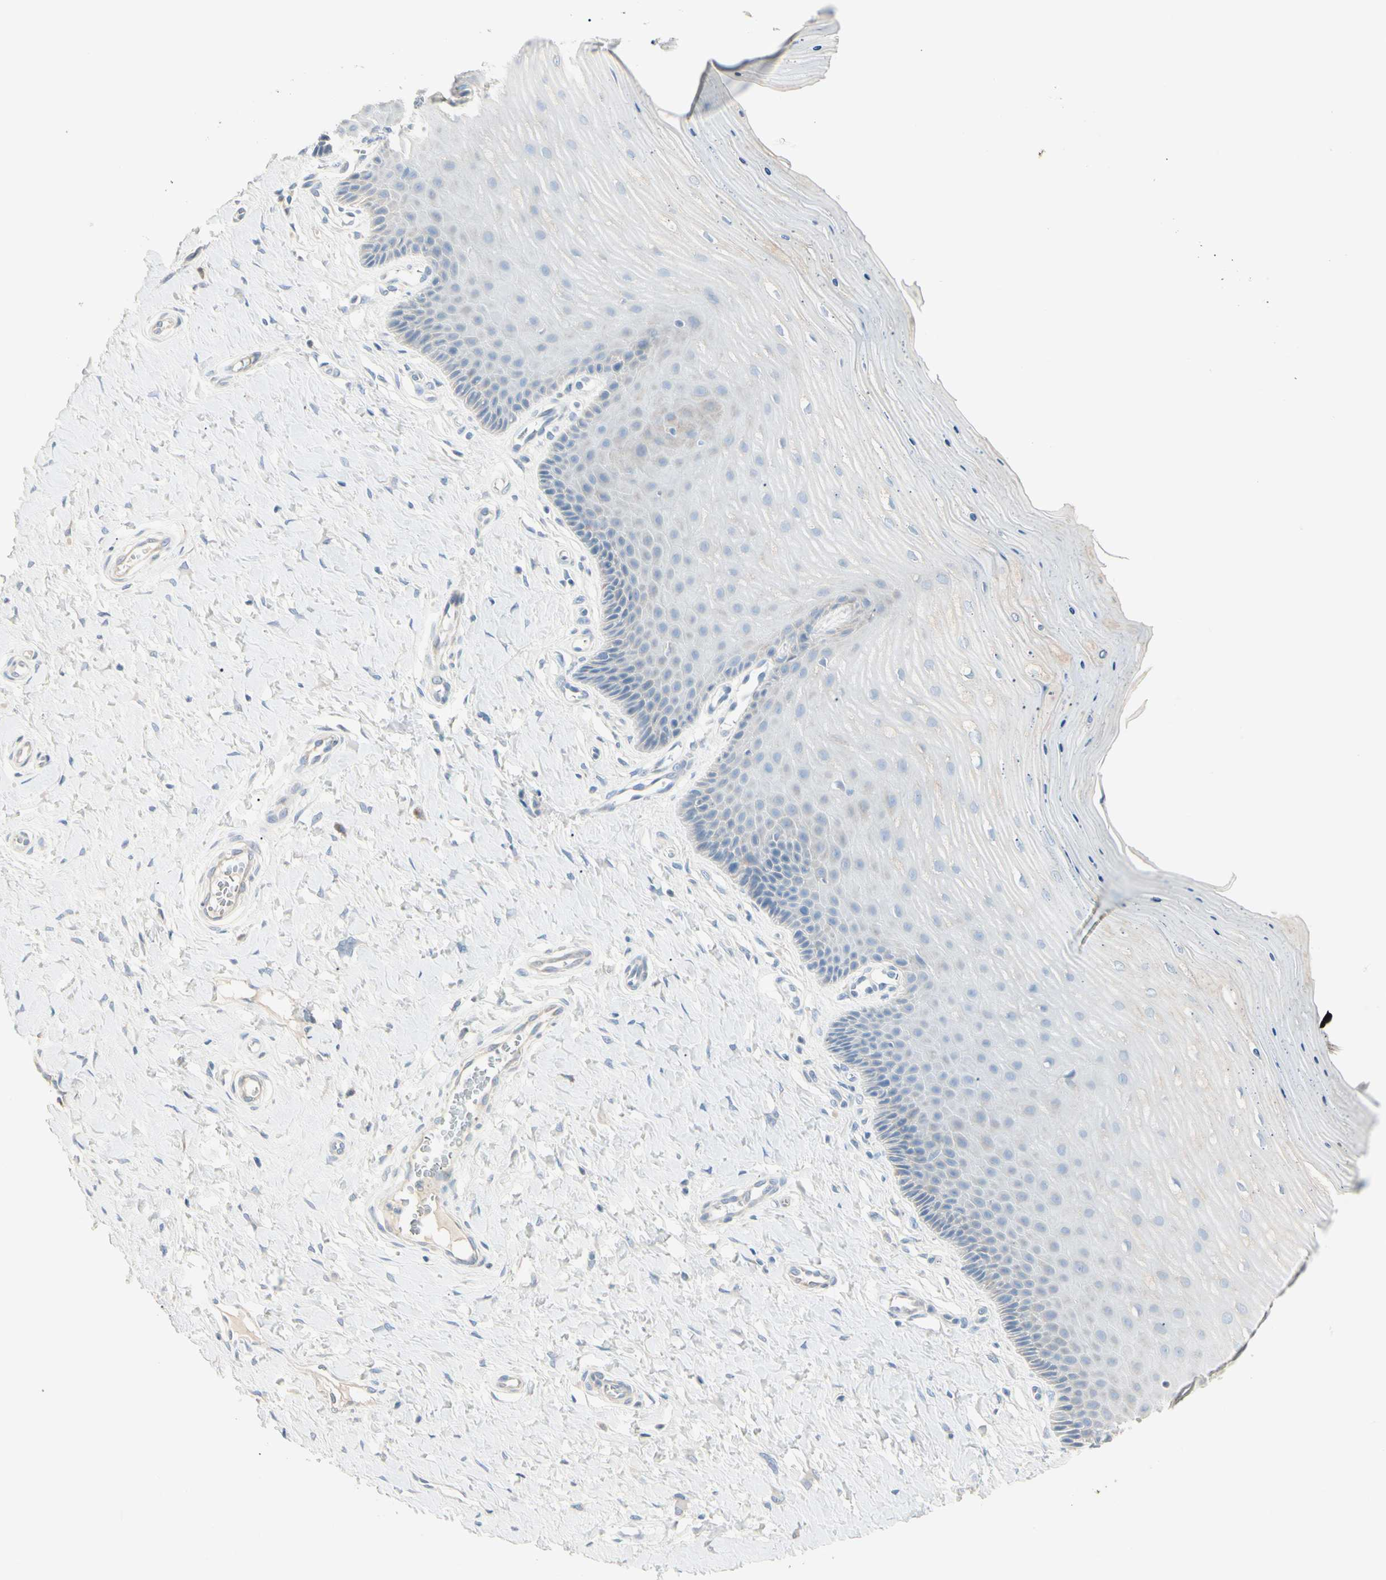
{"staining": {"intensity": "weak", "quantity": "<25%", "location": "cytoplasmic/membranous"}, "tissue": "cervix", "cell_type": "Glandular cells", "image_type": "normal", "snomed": [{"axis": "morphology", "description": "Normal tissue, NOS"}, {"axis": "topography", "description": "Cervix"}], "caption": "The immunohistochemistry image has no significant positivity in glandular cells of cervix.", "gene": "ALDH18A1", "patient": {"sex": "female", "age": 55}}